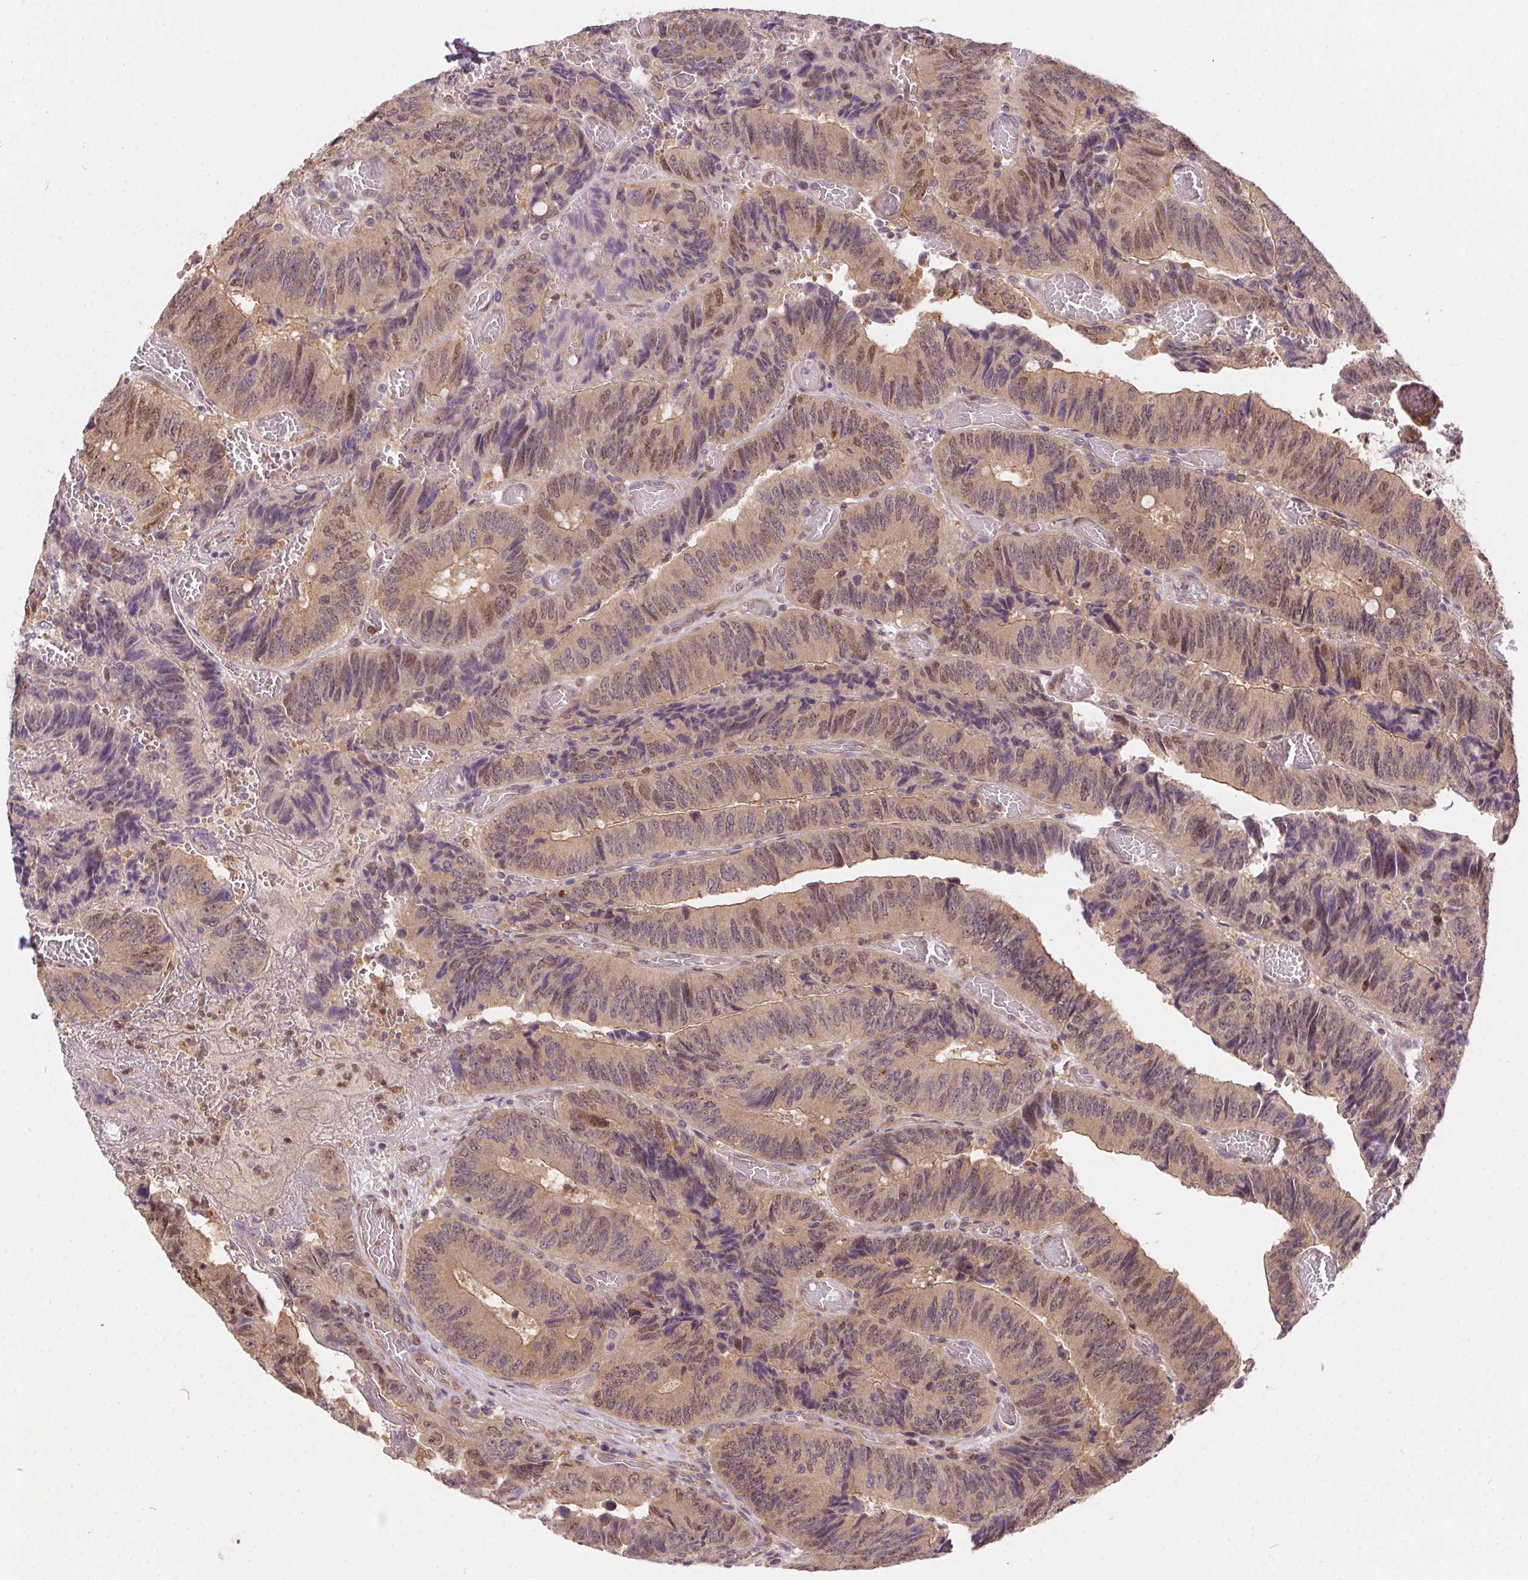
{"staining": {"intensity": "weak", "quantity": "<25%", "location": "cytoplasmic/membranous,nuclear"}, "tissue": "colorectal cancer", "cell_type": "Tumor cells", "image_type": "cancer", "snomed": [{"axis": "morphology", "description": "Adenocarcinoma, NOS"}, {"axis": "topography", "description": "Colon"}], "caption": "The immunohistochemistry (IHC) photomicrograph has no significant expression in tumor cells of colorectal cancer (adenocarcinoma) tissue.", "gene": "NUDT16", "patient": {"sex": "female", "age": 84}}